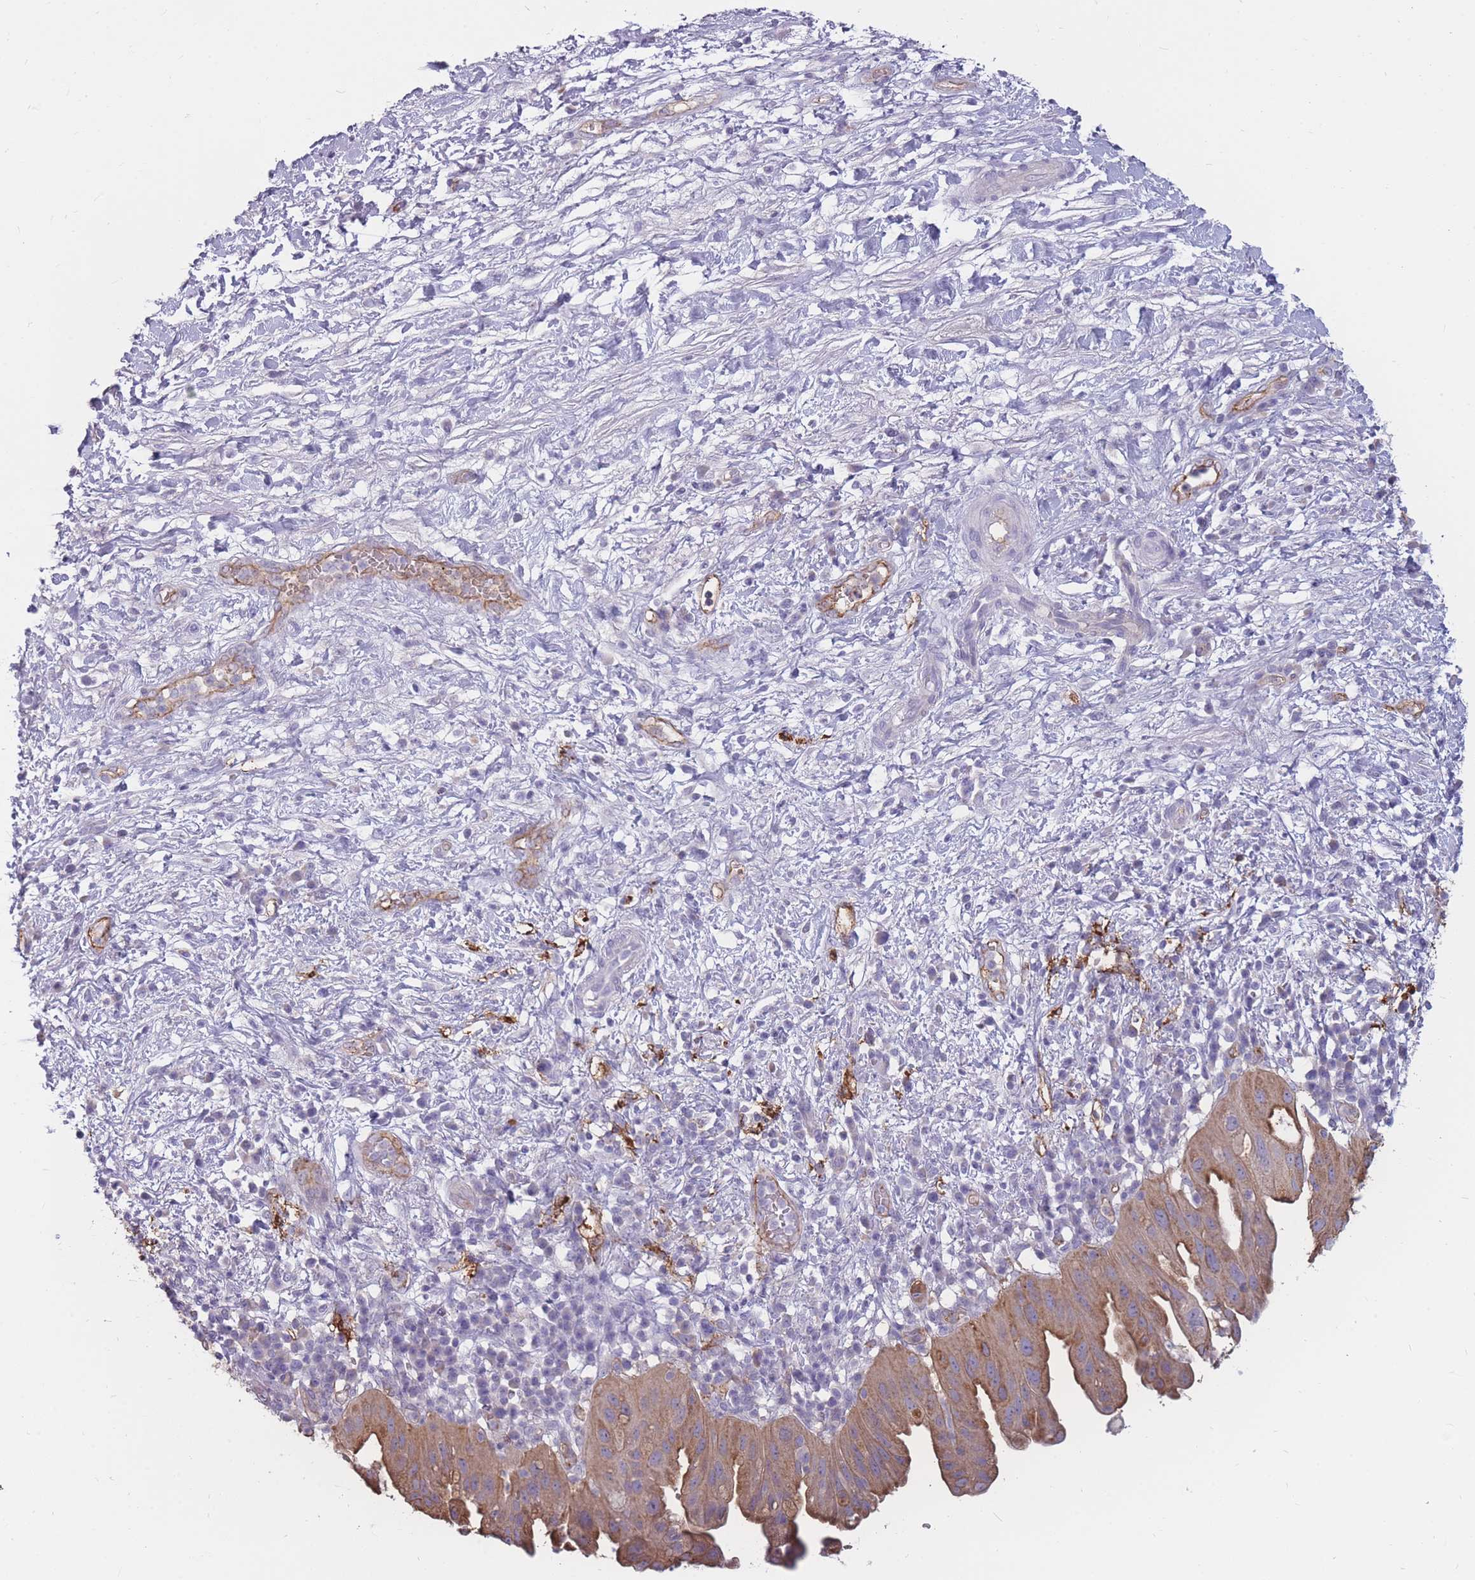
{"staining": {"intensity": "moderate", "quantity": ">75%", "location": "cytoplasmic/membranous"}, "tissue": "pancreatic cancer", "cell_type": "Tumor cells", "image_type": "cancer", "snomed": [{"axis": "morphology", "description": "Adenocarcinoma, NOS"}, {"axis": "topography", "description": "Pancreas"}], "caption": "Protein expression by immunohistochemistry demonstrates moderate cytoplasmic/membranous expression in approximately >75% of tumor cells in pancreatic cancer (adenocarcinoma).", "gene": "GNA11", "patient": {"sex": "male", "age": 68}}